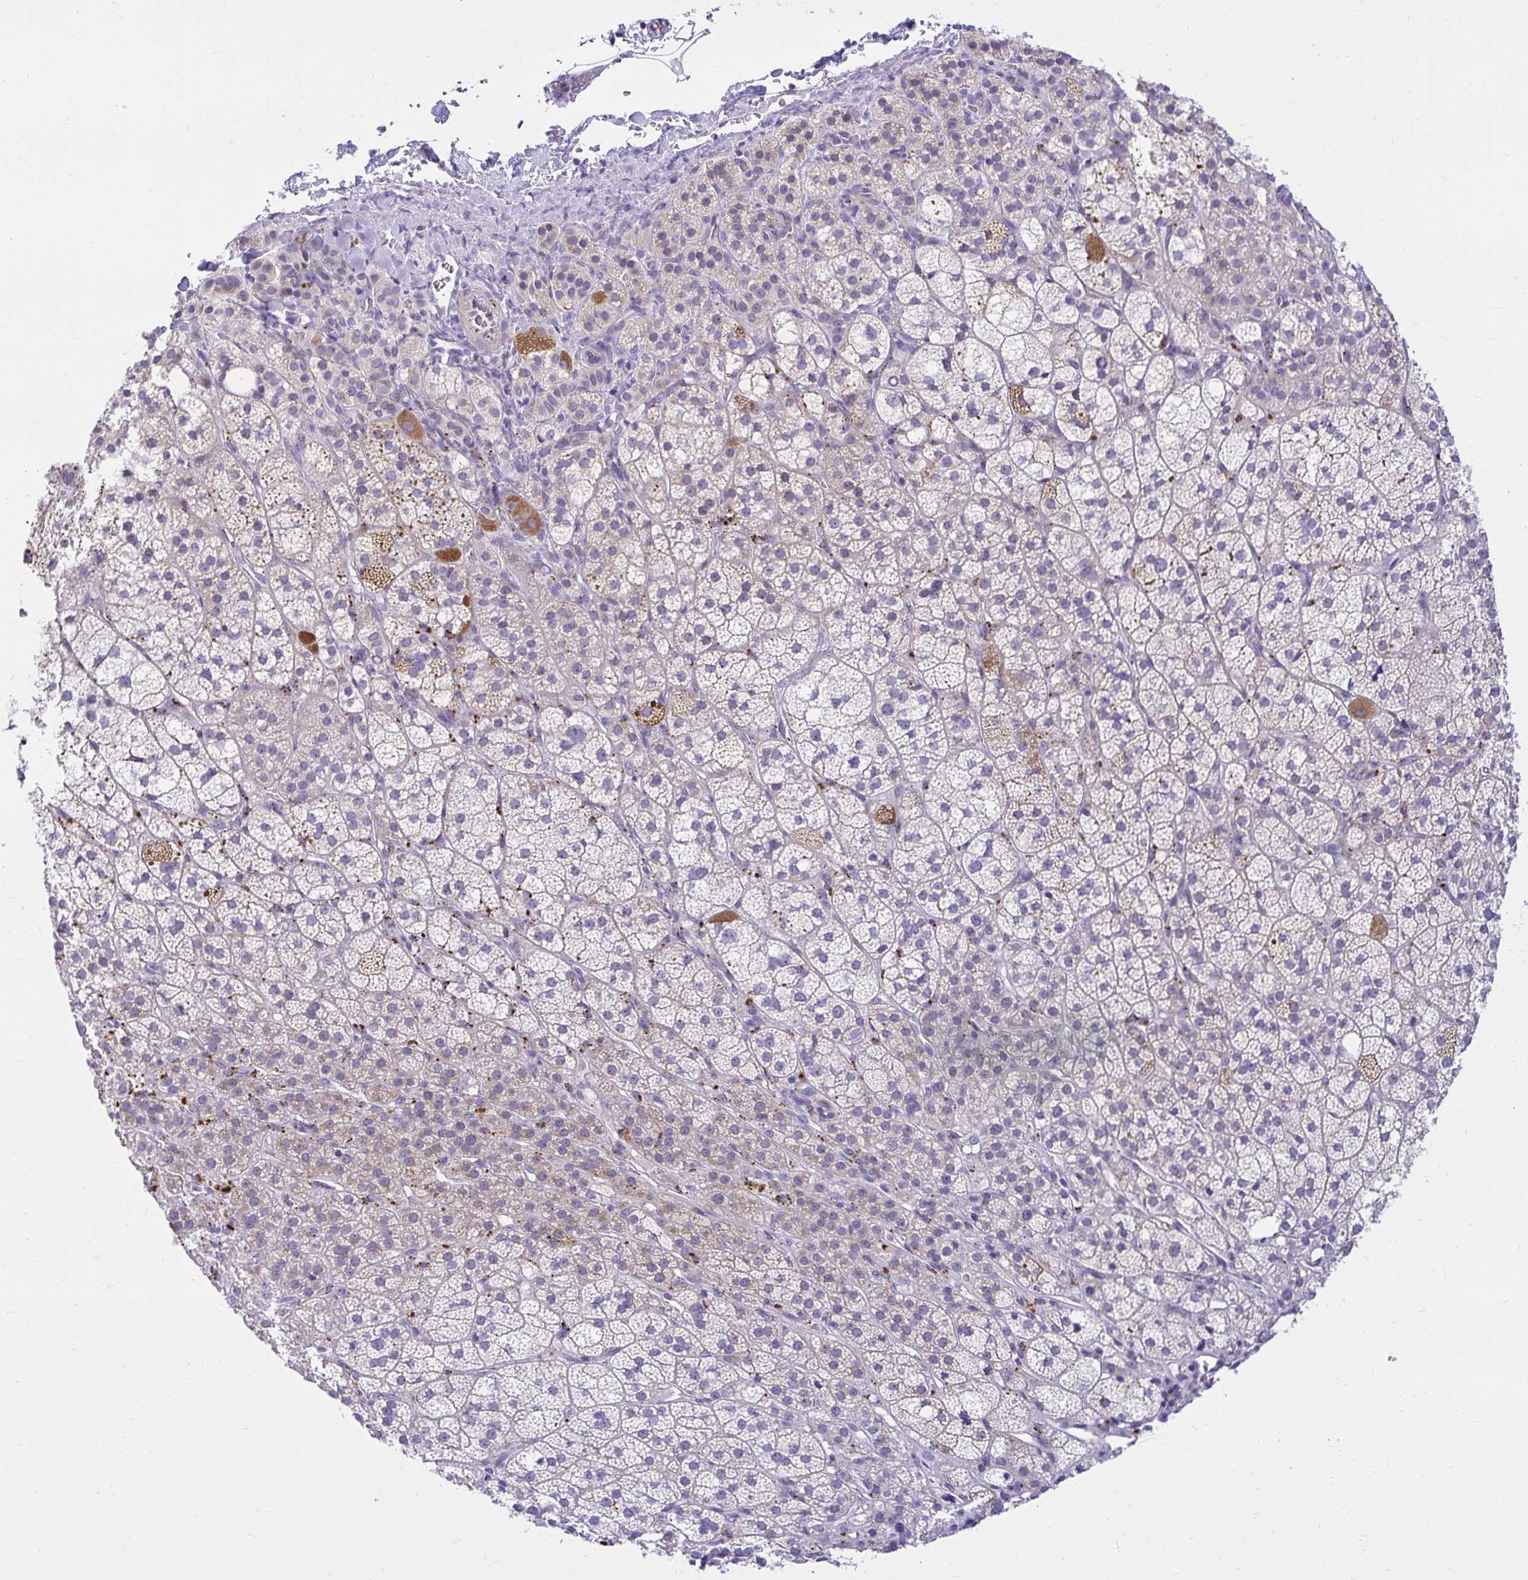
{"staining": {"intensity": "moderate", "quantity": "<25%", "location": "cytoplasmic/membranous"}, "tissue": "adrenal gland", "cell_type": "Glandular cells", "image_type": "normal", "snomed": [{"axis": "morphology", "description": "Normal tissue, NOS"}, {"axis": "topography", "description": "Adrenal gland"}], "caption": "Brown immunohistochemical staining in unremarkable human adrenal gland reveals moderate cytoplasmic/membranous staining in approximately <25% of glandular cells.", "gene": "PKN3", "patient": {"sex": "female", "age": 60}}